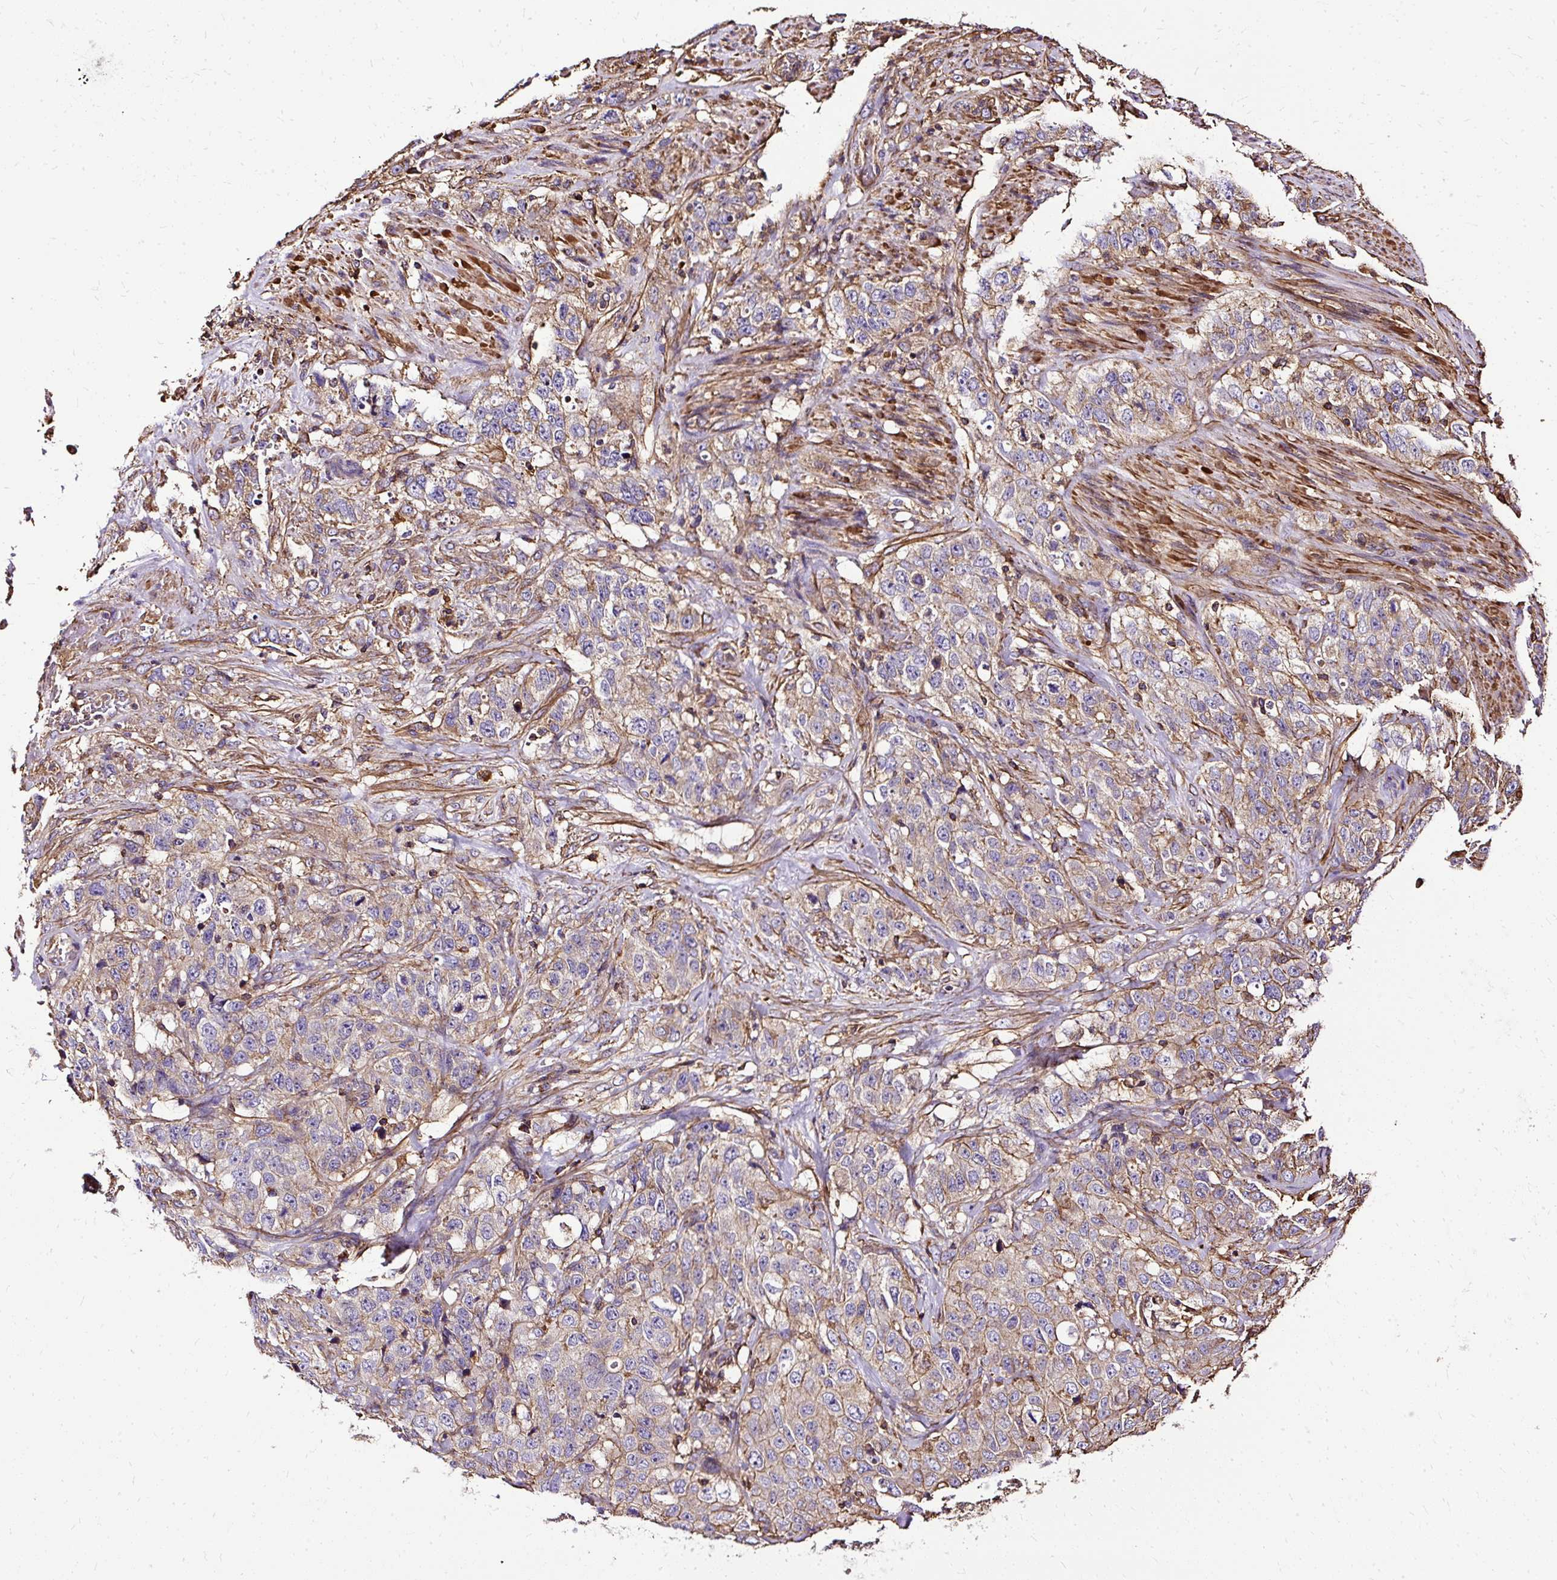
{"staining": {"intensity": "weak", "quantity": "25%-75%", "location": "cytoplasmic/membranous"}, "tissue": "stomach cancer", "cell_type": "Tumor cells", "image_type": "cancer", "snomed": [{"axis": "morphology", "description": "Adenocarcinoma, NOS"}, {"axis": "topography", "description": "Stomach"}], "caption": "Protein staining demonstrates weak cytoplasmic/membranous expression in approximately 25%-75% of tumor cells in adenocarcinoma (stomach). Ihc stains the protein of interest in brown and the nuclei are stained blue.", "gene": "KLHL11", "patient": {"sex": "male", "age": 48}}